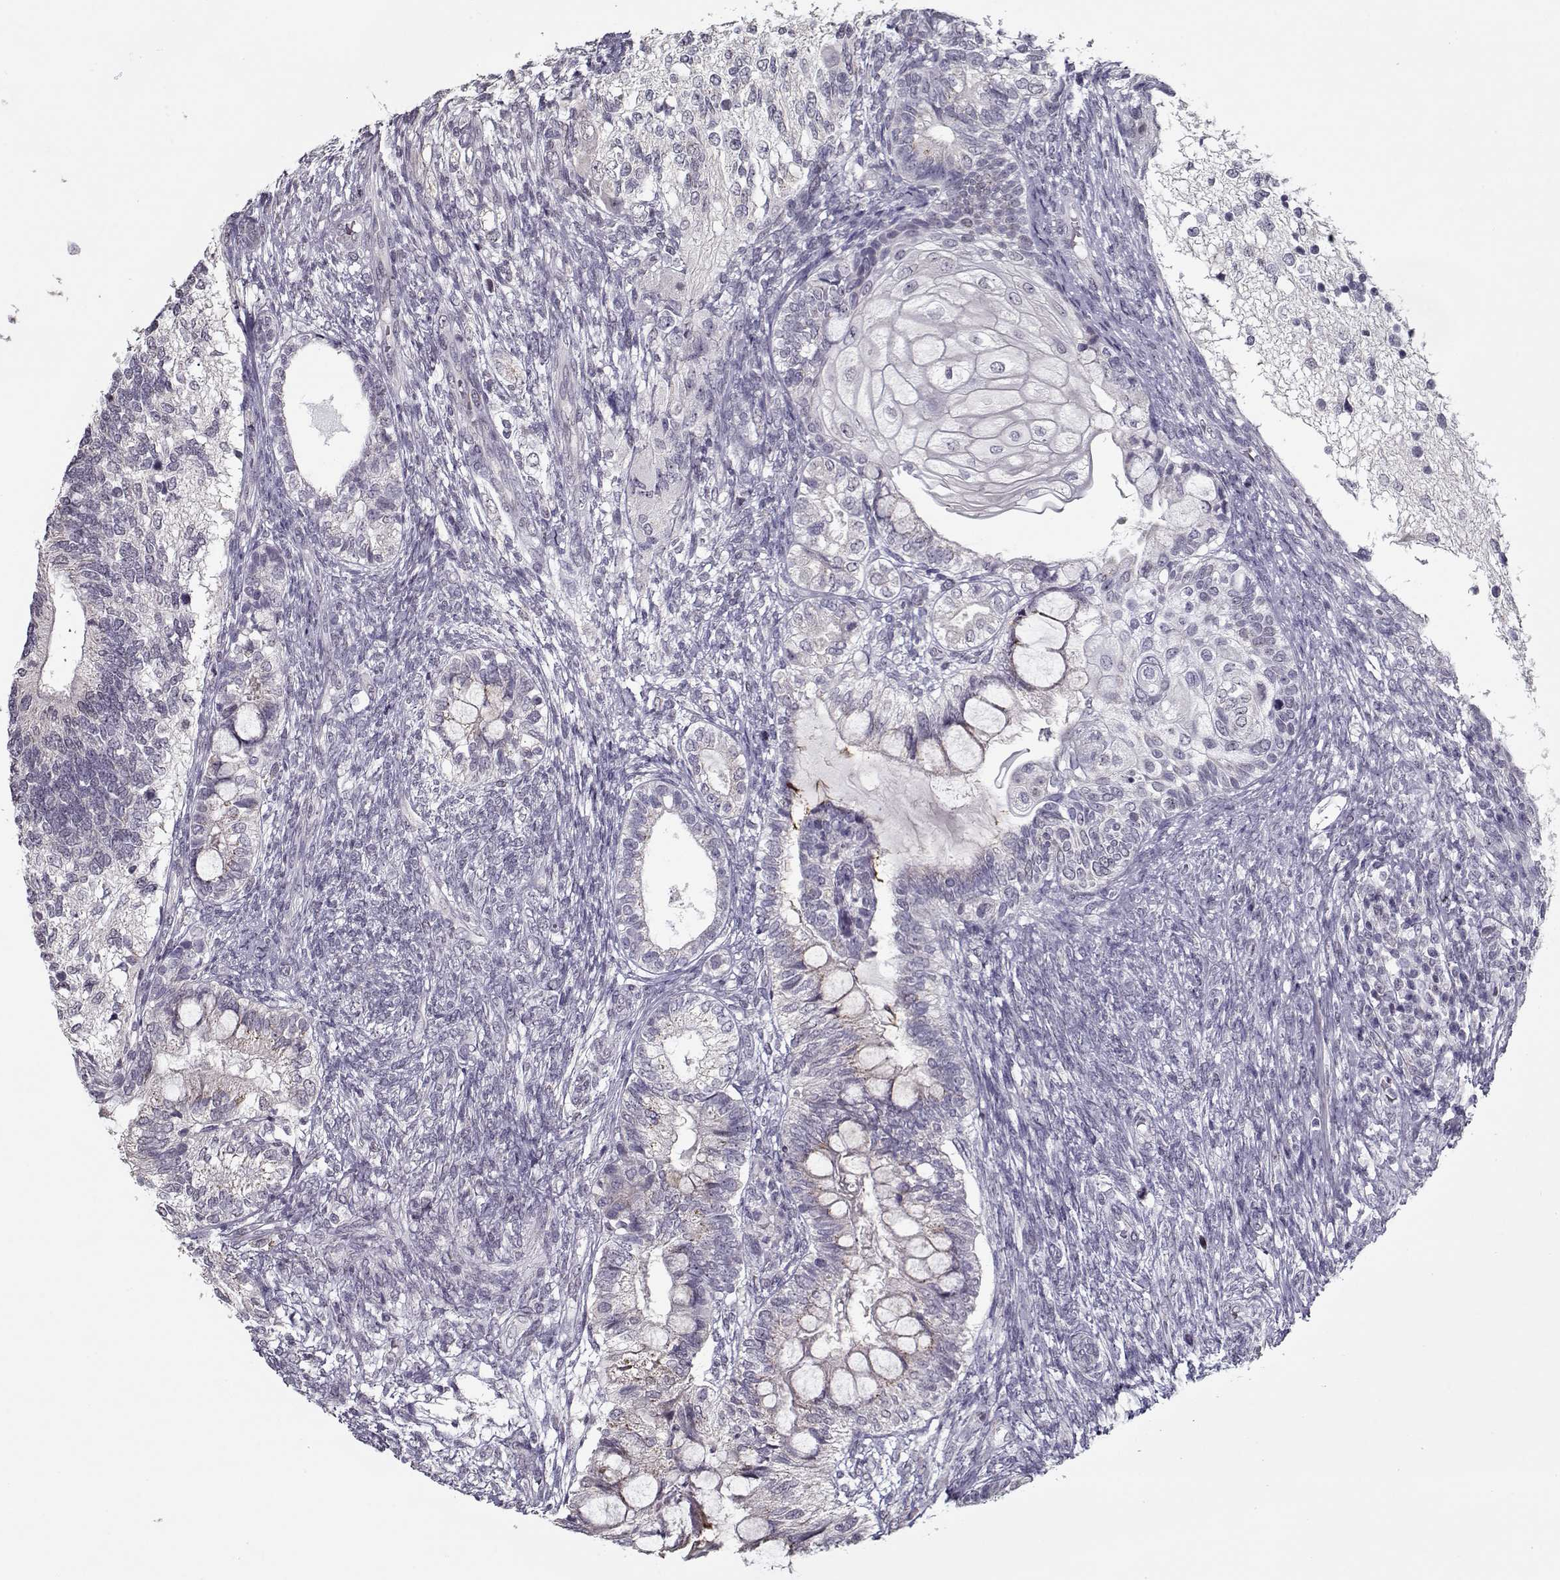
{"staining": {"intensity": "negative", "quantity": "none", "location": "none"}, "tissue": "testis cancer", "cell_type": "Tumor cells", "image_type": "cancer", "snomed": [{"axis": "morphology", "description": "Seminoma, NOS"}, {"axis": "morphology", "description": "Carcinoma, Embryonal, NOS"}, {"axis": "topography", "description": "Testis"}], "caption": "Immunohistochemistry (IHC) of testis cancer exhibits no positivity in tumor cells.", "gene": "SEC16B", "patient": {"sex": "male", "age": 41}}